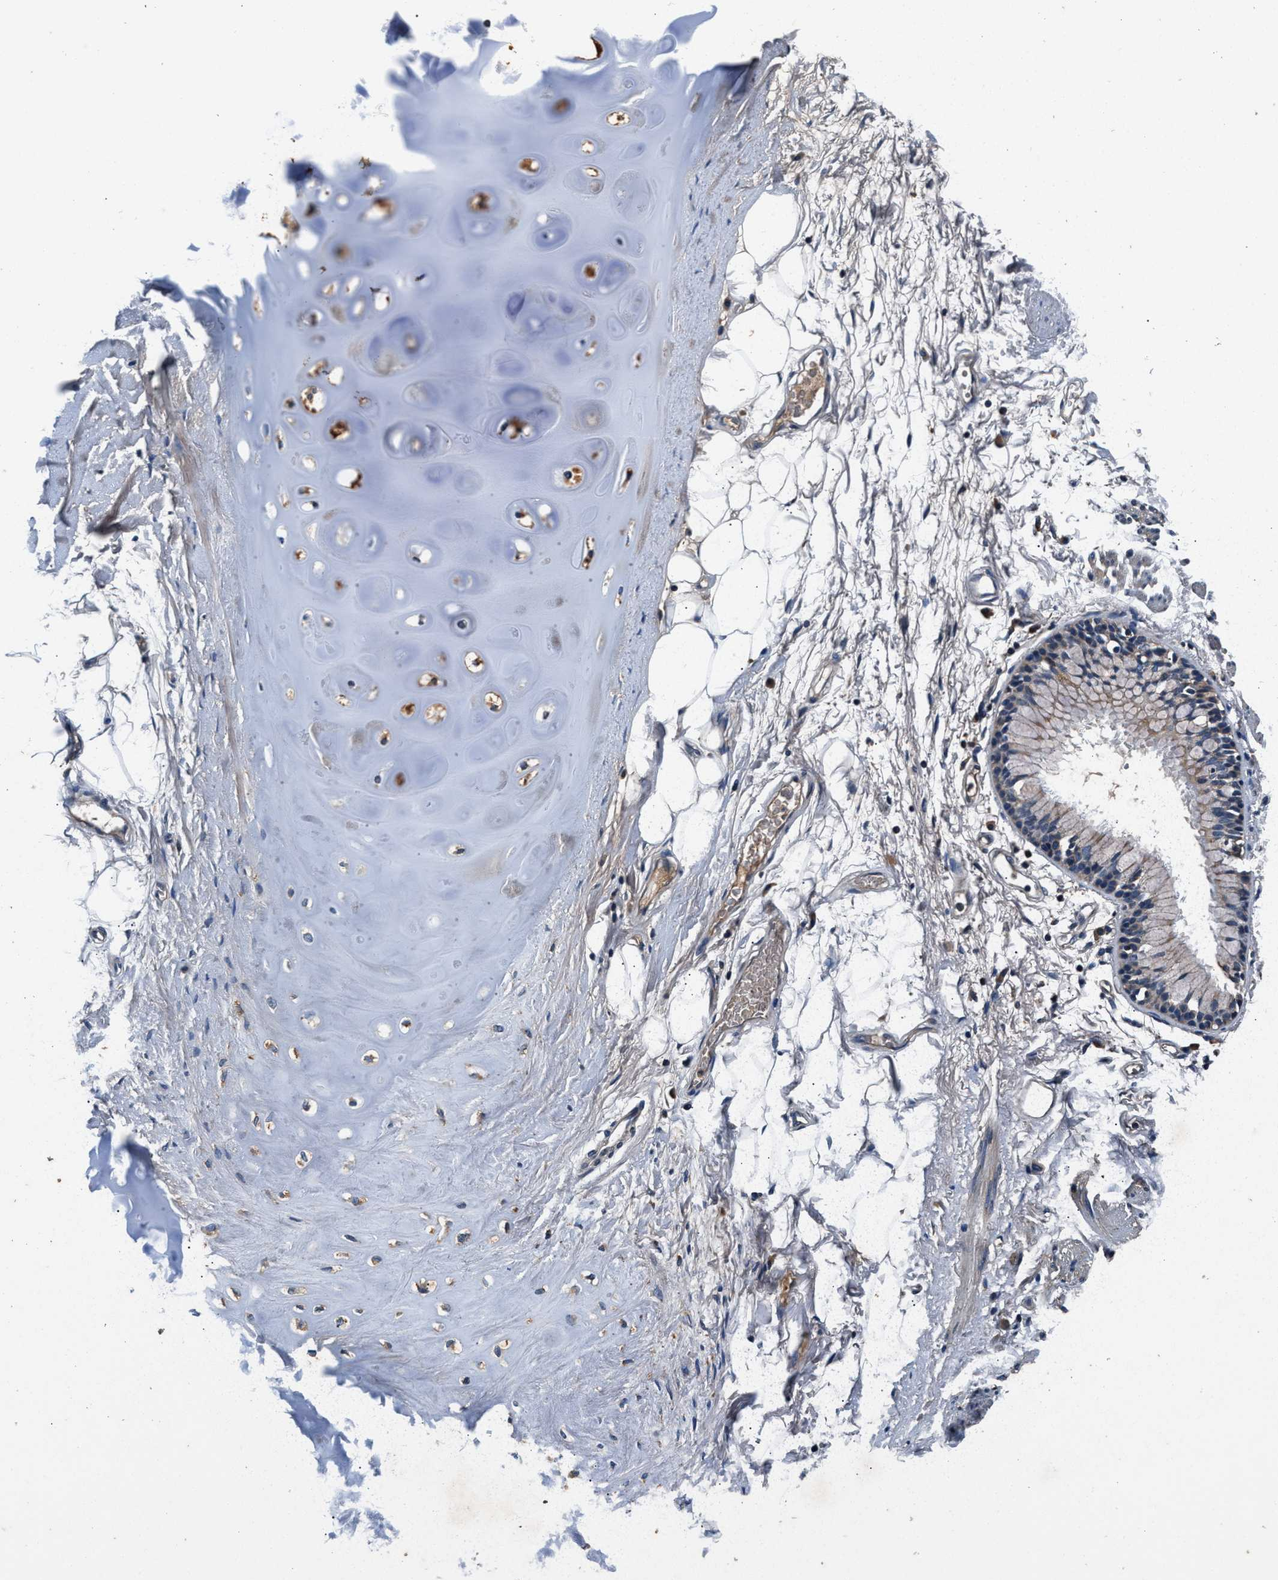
{"staining": {"intensity": "weak", "quantity": ">75%", "location": "cytoplasmic/membranous"}, "tissue": "adipose tissue", "cell_type": "Adipocytes", "image_type": "normal", "snomed": [{"axis": "morphology", "description": "Normal tissue, NOS"}, {"axis": "topography", "description": "Cartilage tissue"}, {"axis": "topography", "description": "Bronchus"}], "caption": "Immunohistochemistry (IHC) of normal human adipose tissue demonstrates low levels of weak cytoplasmic/membranous expression in about >75% of adipocytes.", "gene": "IMMT", "patient": {"sex": "female", "age": 73}}